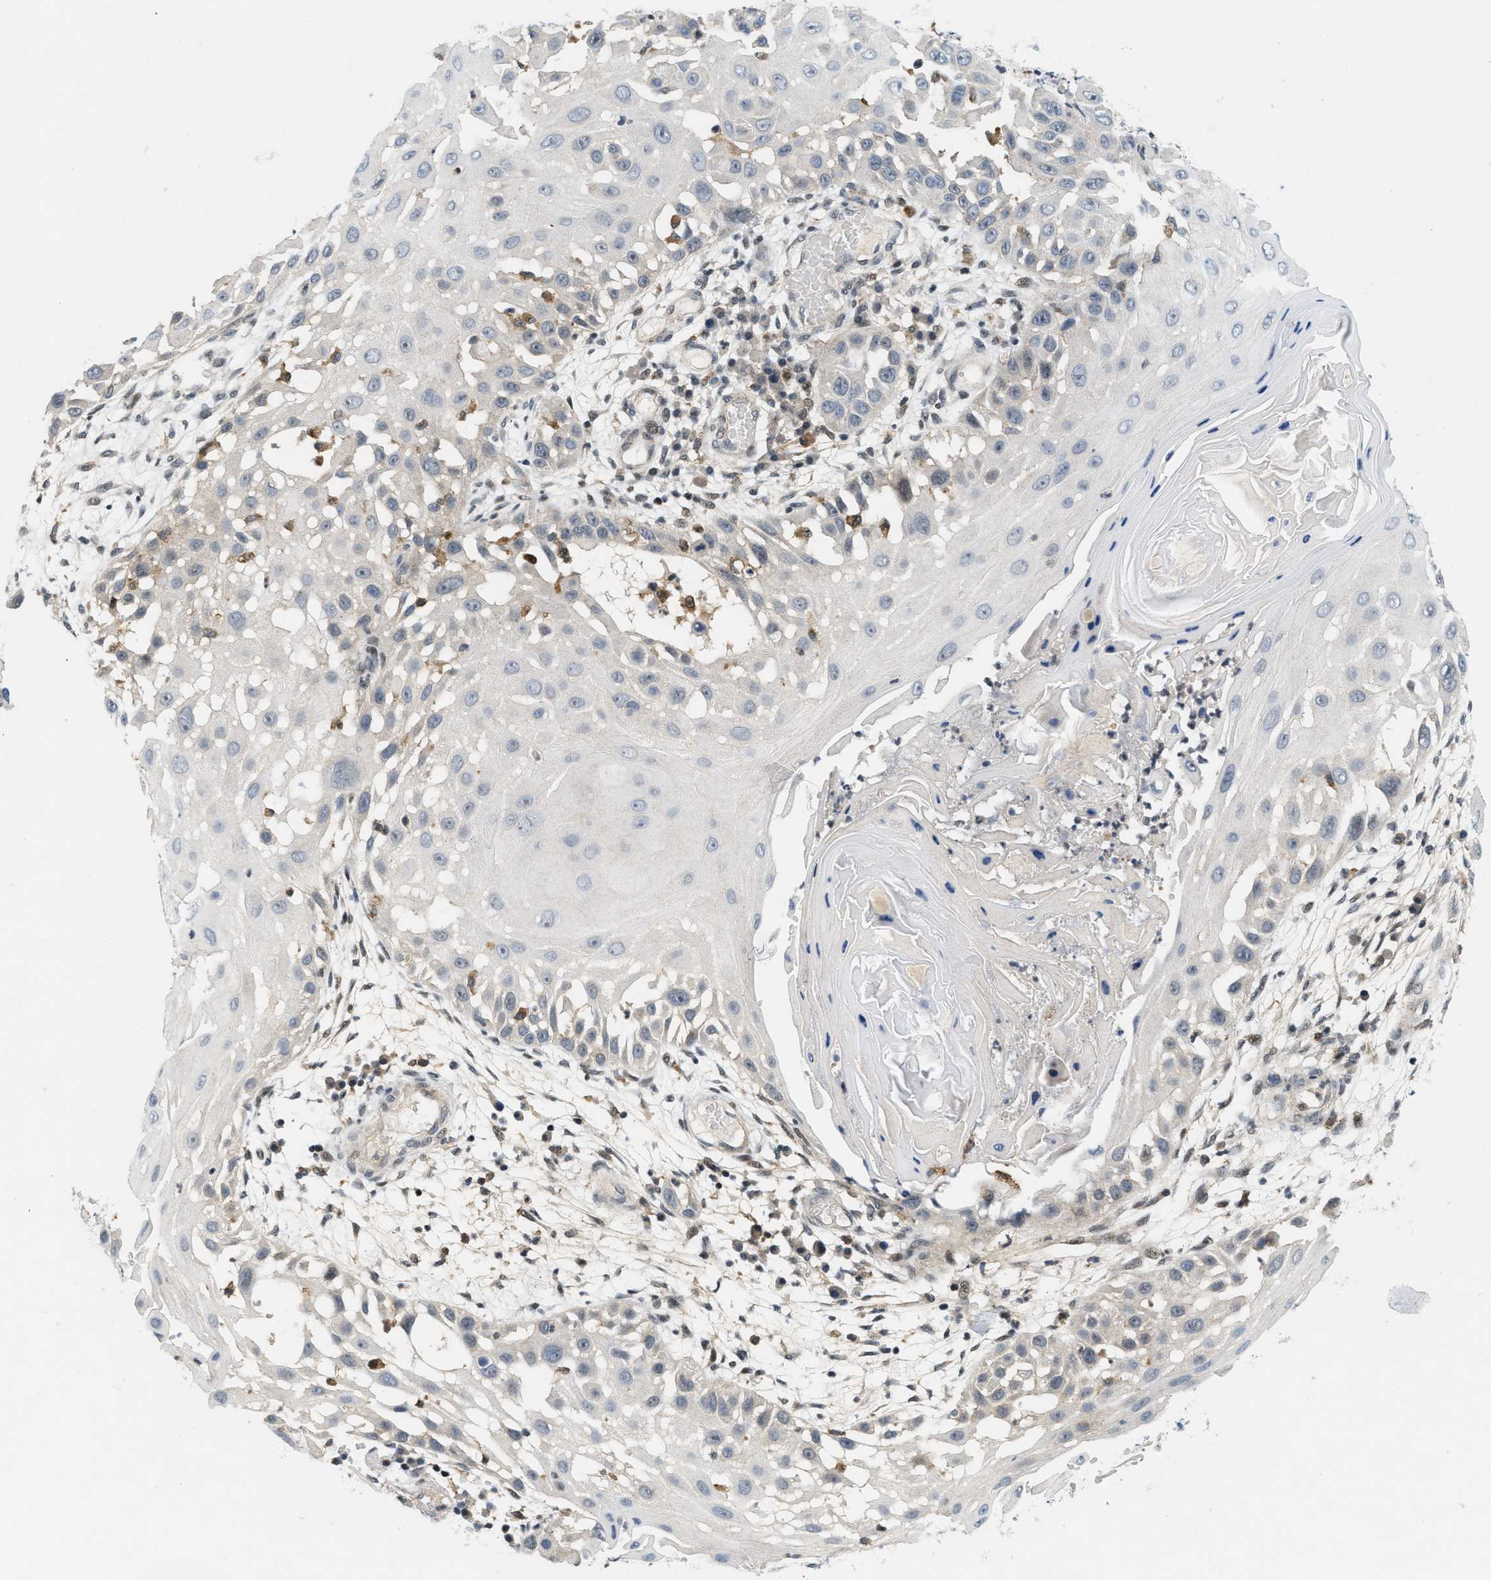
{"staining": {"intensity": "moderate", "quantity": "<25%", "location": "nuclear"}, "tissue": "skin cancer", "cell_type": "Tumor cells", "image_type": "cancer", "snomed": [{"axis": "morphology", "description": "Squamous cell carcinoma, NOS"}, {"axis": "topography", "description": "Skin"}], "caption": "Tumor cells show low levels of moderate nuclear positivity in about <25% of cells in human skin squamous cell carcinoma. (IHC, brightfield microscopy, high magnification).", "gene": "ING1", "patient": {"sex": "female", "age": 44}}